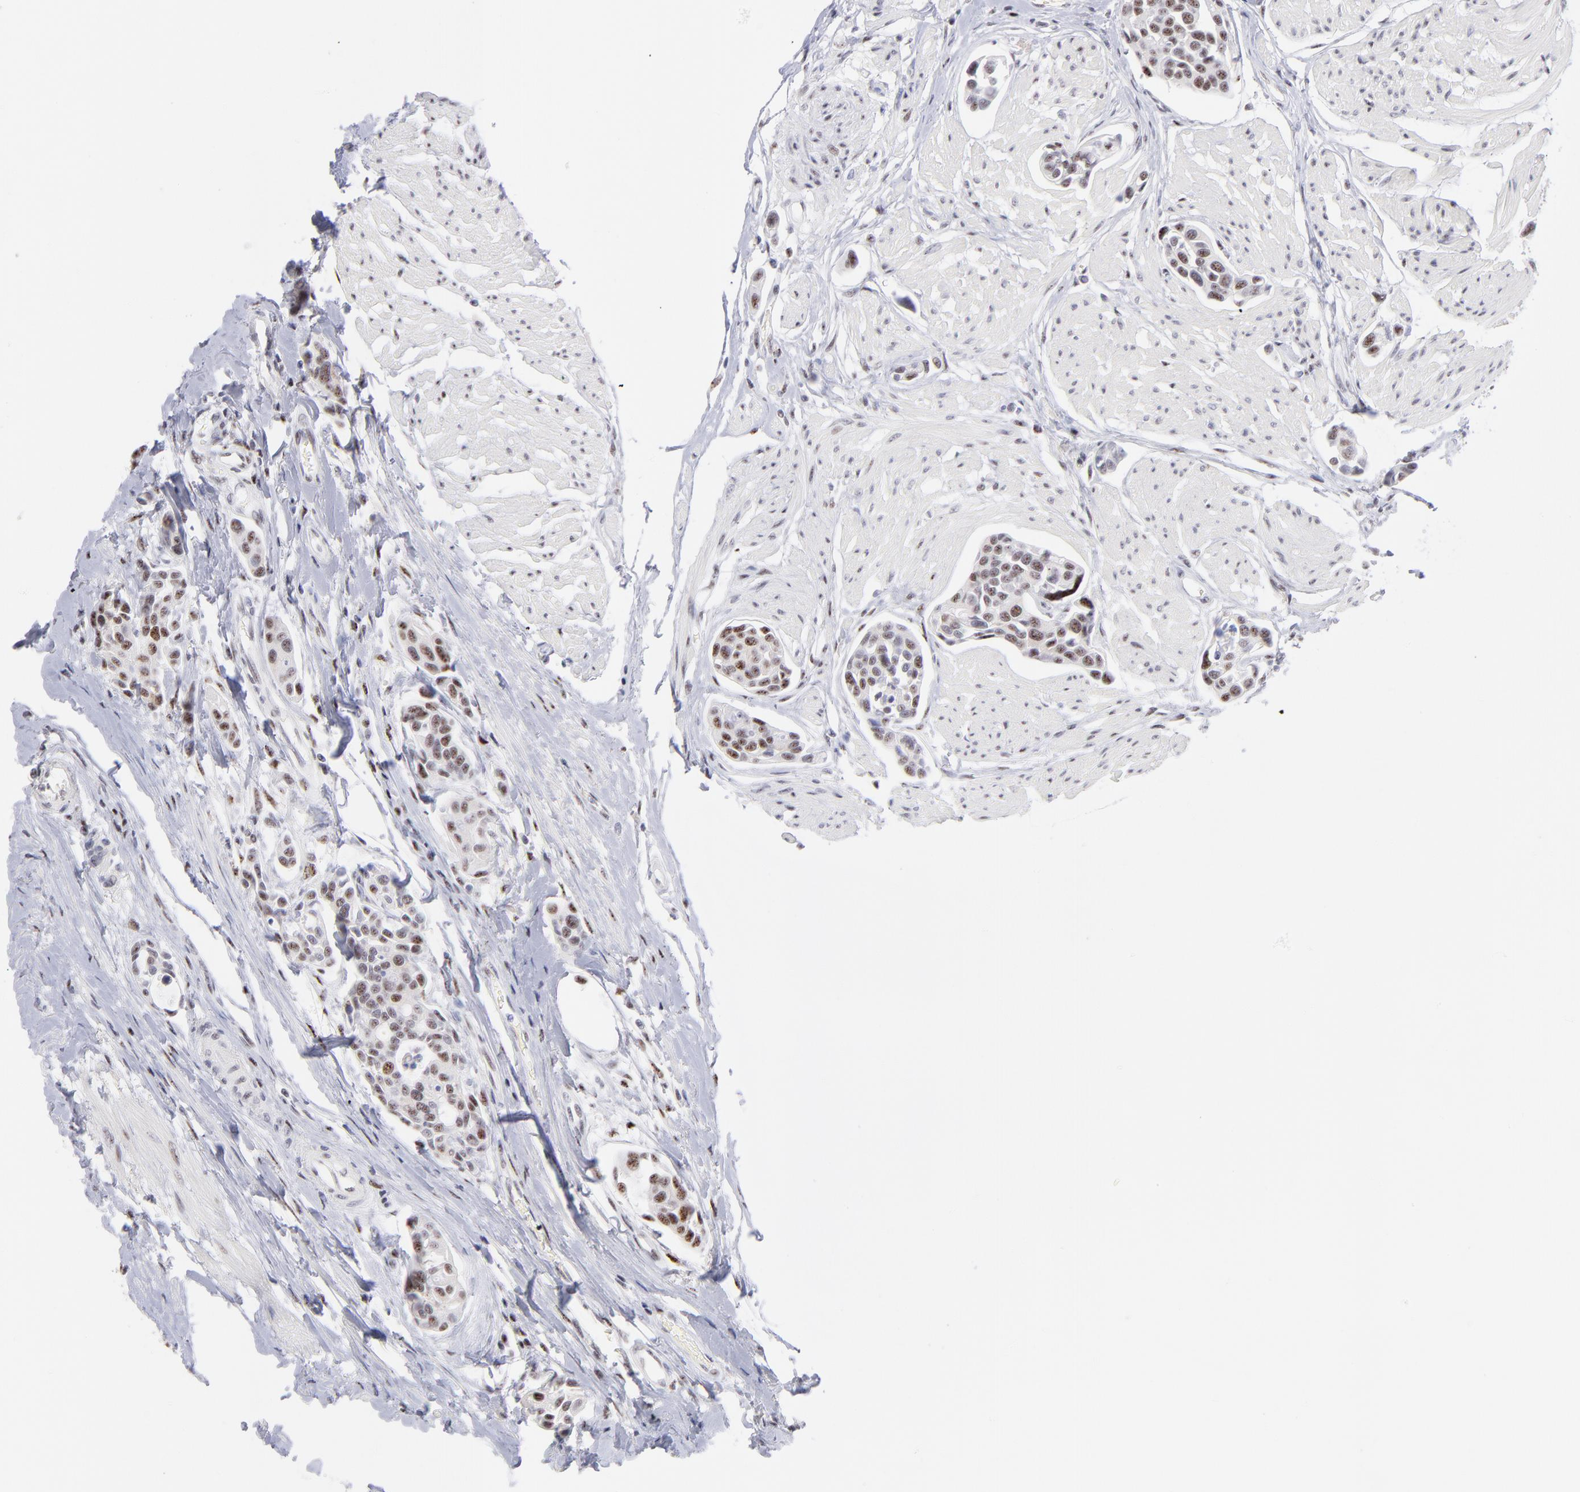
{"staining": {"intensity": "moderate", "quantity": ">75%", "location": "nuclear"}, "tissue": "urothelial cancer", "cell_type": "Tumor cells", "image_type": "cancer", "snomed": [{"axis": "morphology", "description": "Urothelial carcinoma, High grade"}, {"axis": "topography", "description": "Urinary bladder"}], "caption": "This is a histology image of immunohistochemistry staining of urothelial carcinoma (high-grade), which shows moderate positivity in the nuclear of tumor cells.", "gene": "CDC25C", "patient": {"sex": "male", "age": 78}}